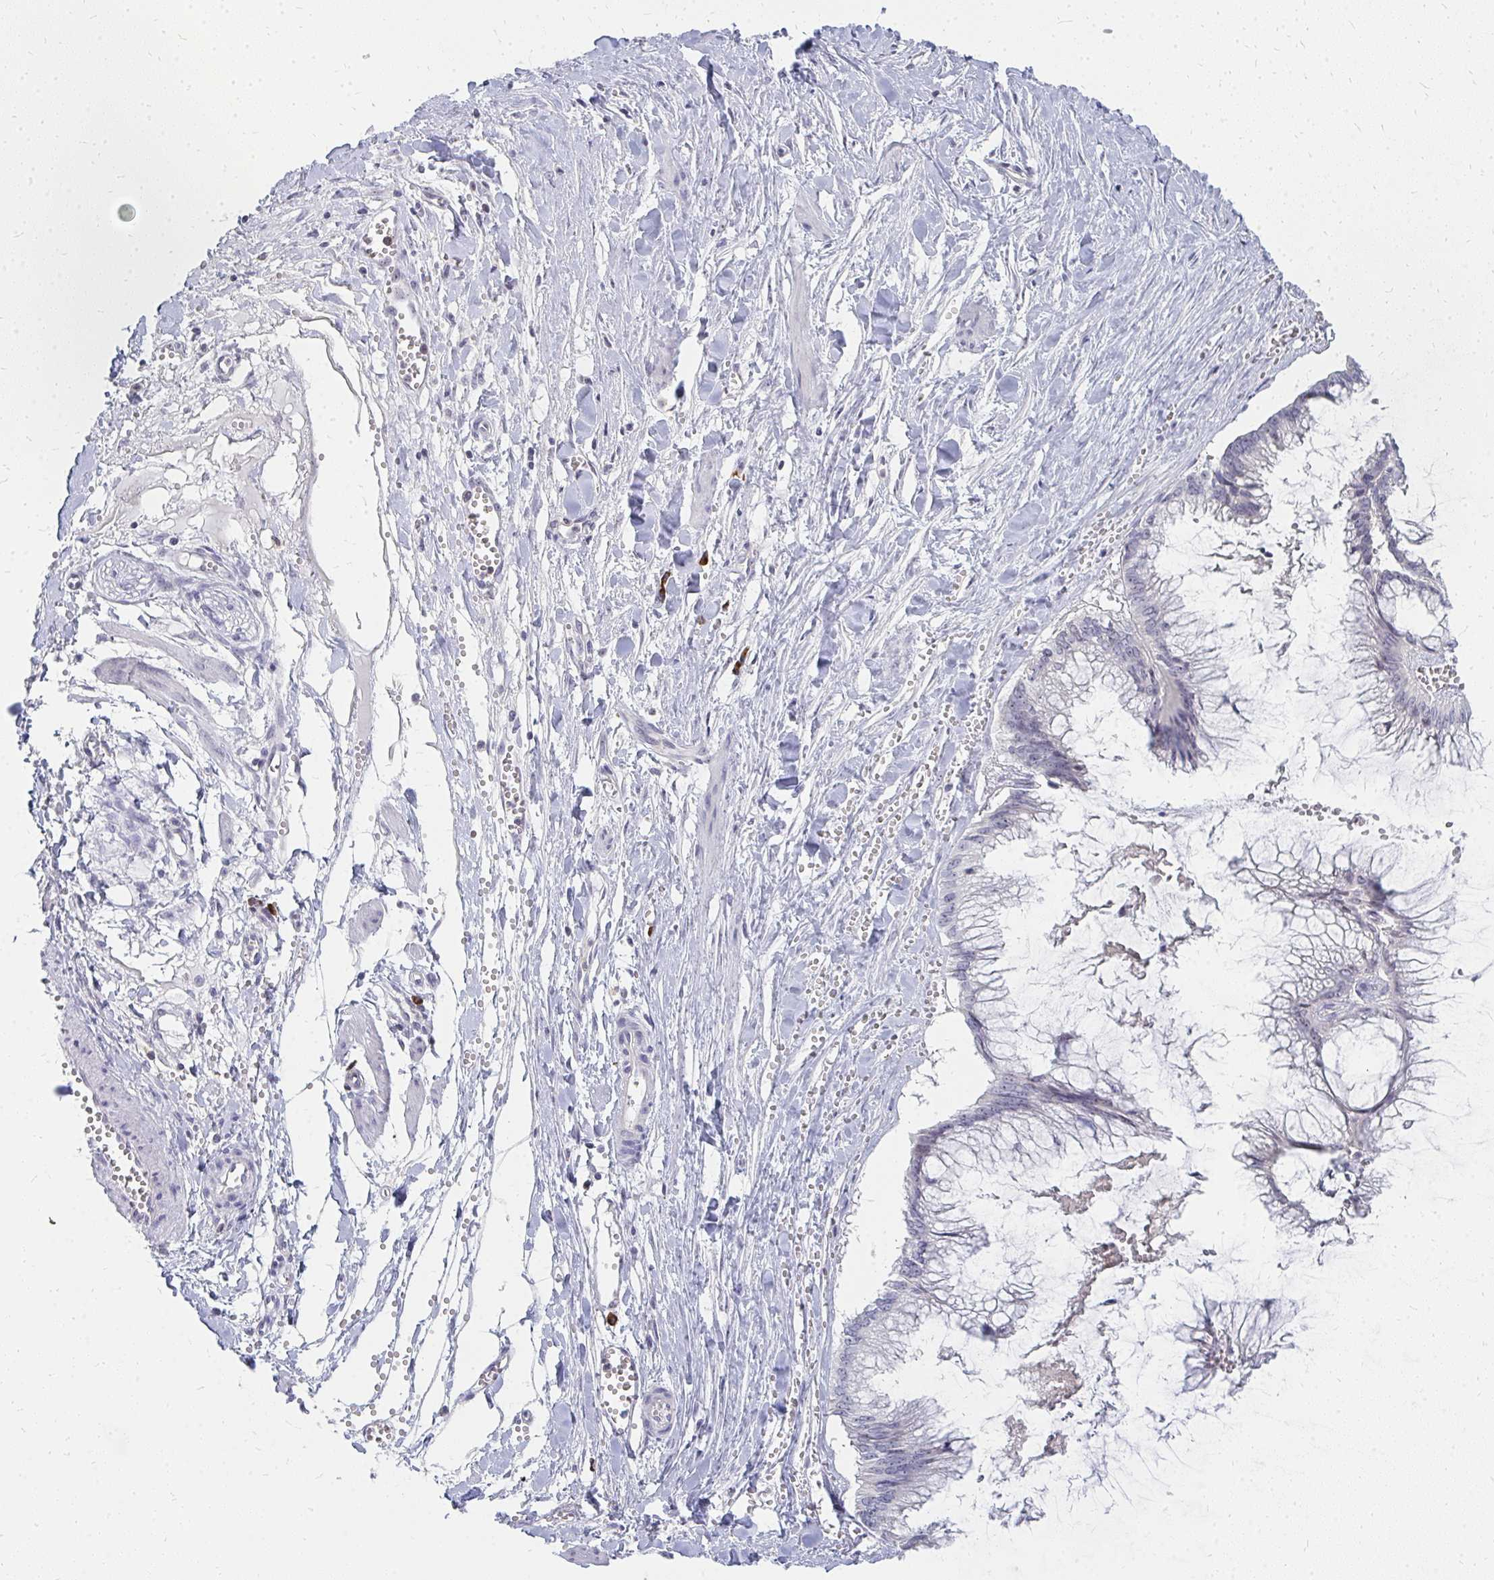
{"staining": {"intensity": "negative", "quantity": "none", "location": "none"}, "tissue": "ovarian cancer", "cell_type": "Tumor cells", "image_type": "cancer", "snomed": [{"axis": "morphology", "description": "Cystadenocarcinoma, mucinous, NOS"}, {"axis": "topography", "description": "Ovary"}], "caption": "Immunohistochemistry (IHC) photomicrograph of neoplastic tissue: mucinous cystadenocarcinoma (ovarian) stained with DAB (3,3'-diaminobenzidine) reveals no significant protein staining in tumor cells.", "gene": "FAM9A", "patient": {"sex": "female", "age": 44}}